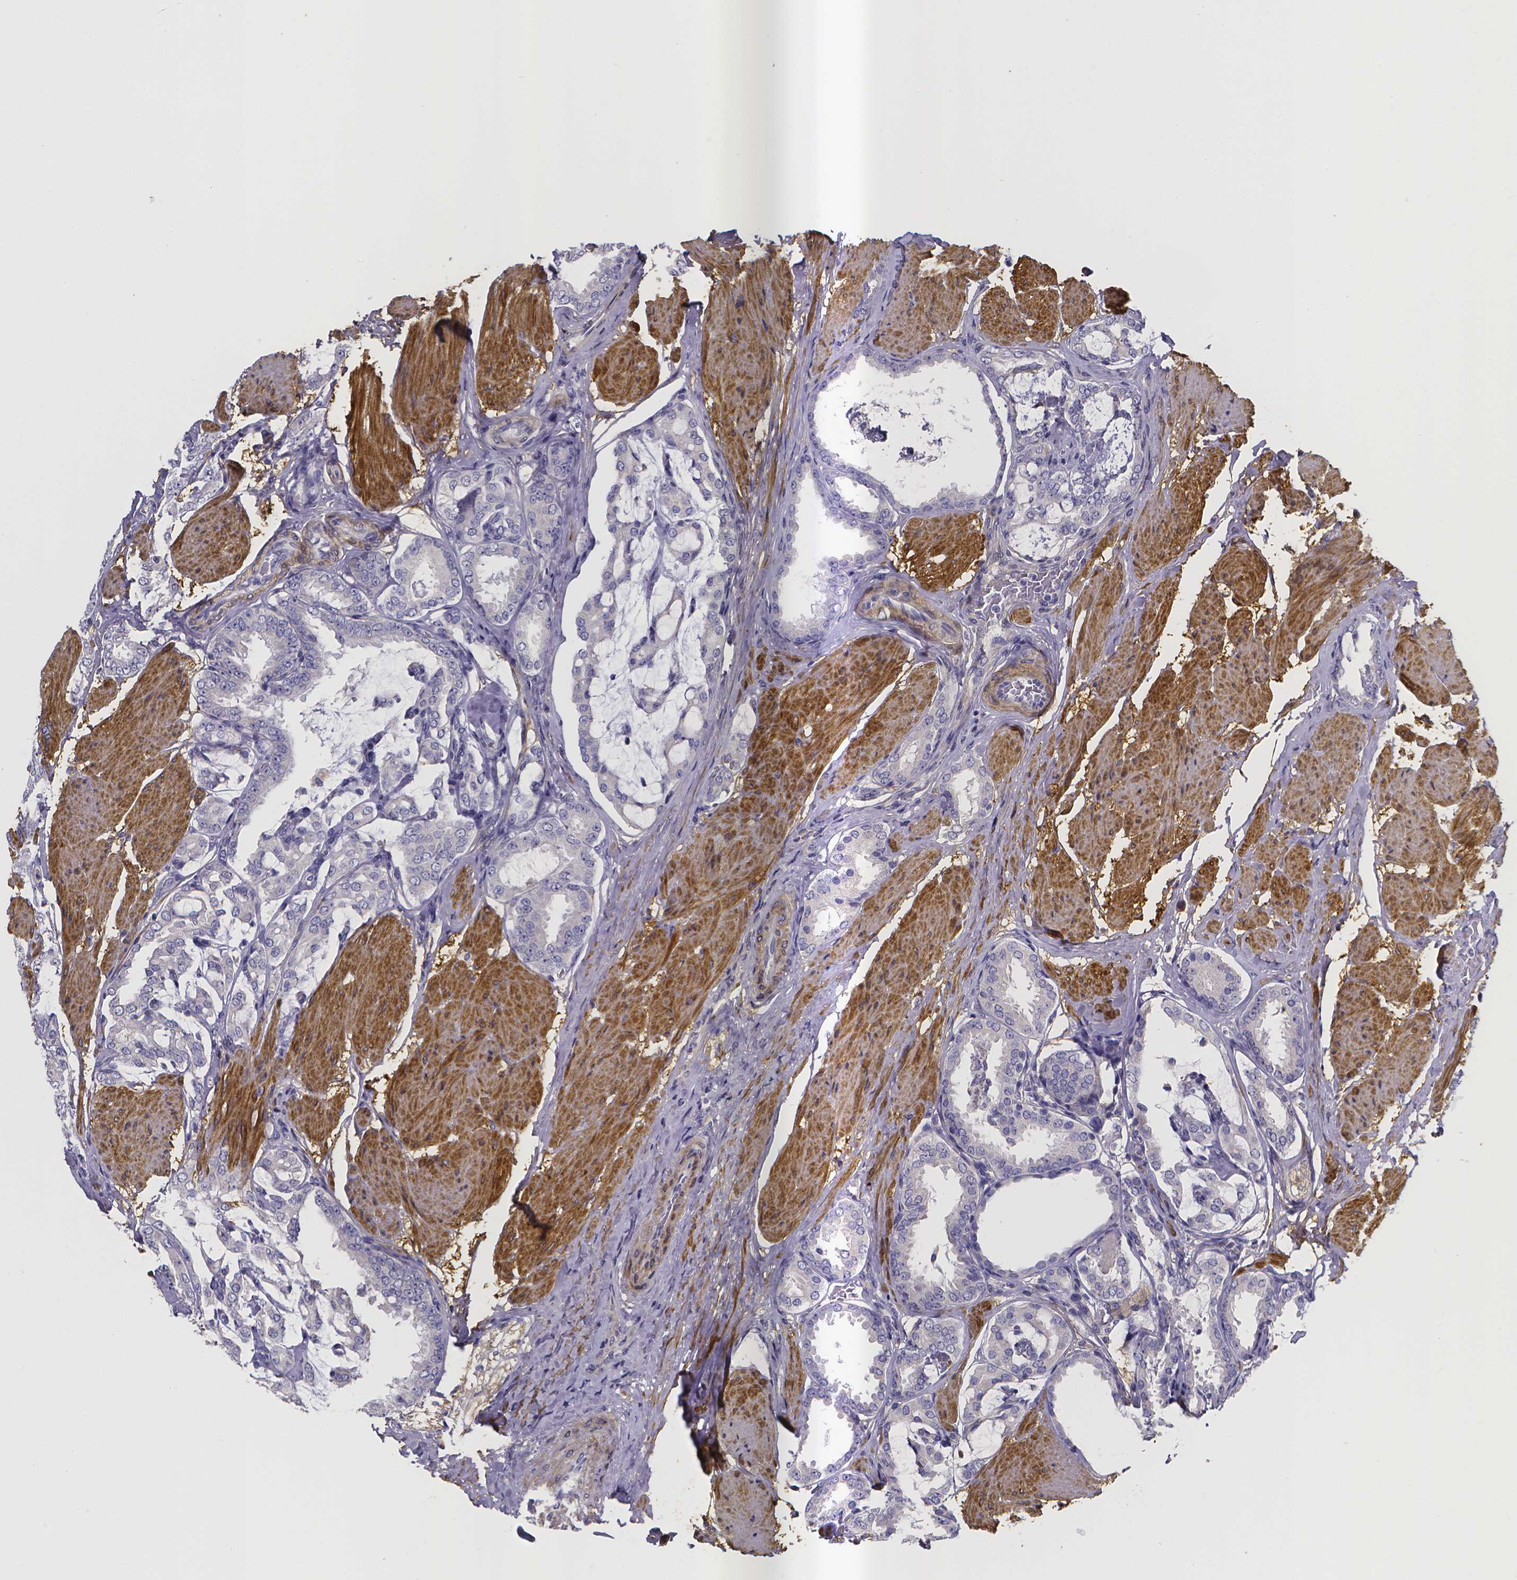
{"staining": {"intensity": "negative", "quantity": "none", "location": "none"}, "tissue": "prostate cancer", "cell_type": "Tumor cells", "image_type": "cancer", "snomed": [{"axis": "morphology", "description": "Adenocarcinoma, High grade"}, {"axis": "topography", "description": "Prostate"}], "caption": "An IHC histopathology image of prostate adenocarcinoma (high-grade) is shown. There is no staining in tumor cells of prostate adenocarcinoma (high-grade).", "gene": "RERG", "patient": {"sex": "male", "age": 63}}